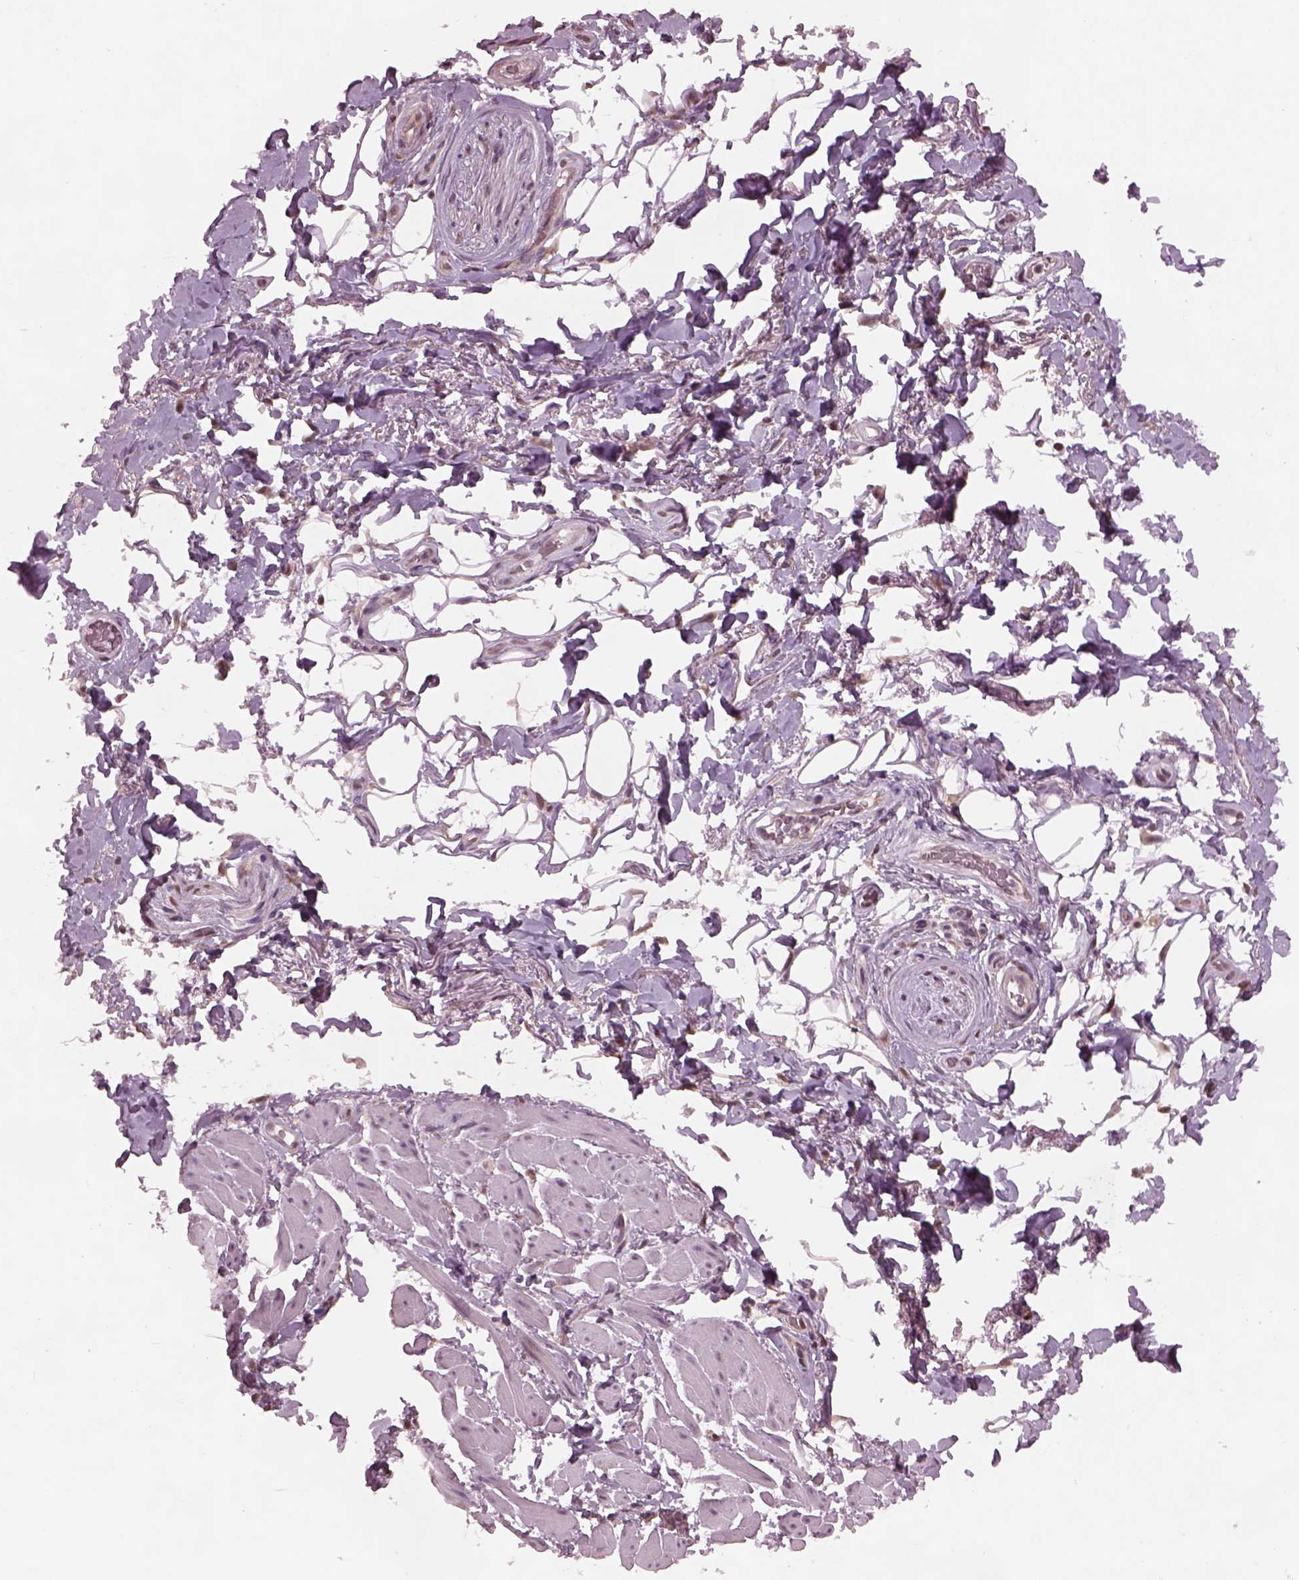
{"staining": {"intensity": "negative", "quantity": "none", "location": "none"}, "tissue": "adipose tissue", "cell_type": "Adipocytes", "image_type": "normal", "snomed": [{"axis": "morphology", "description": "Normal tissue, NOS"}, {"axis": "topography", "description": "Anal"}, {"axis": "topography", "description": "Peripheral nerve tissue"}], "caption": "Human adipose tissue stained for a protein using immunohistochemistry (IHC) displays no positivity in adipocytes.", "gene": "SRI", "patient": {"sex": "male", "age": 53}}